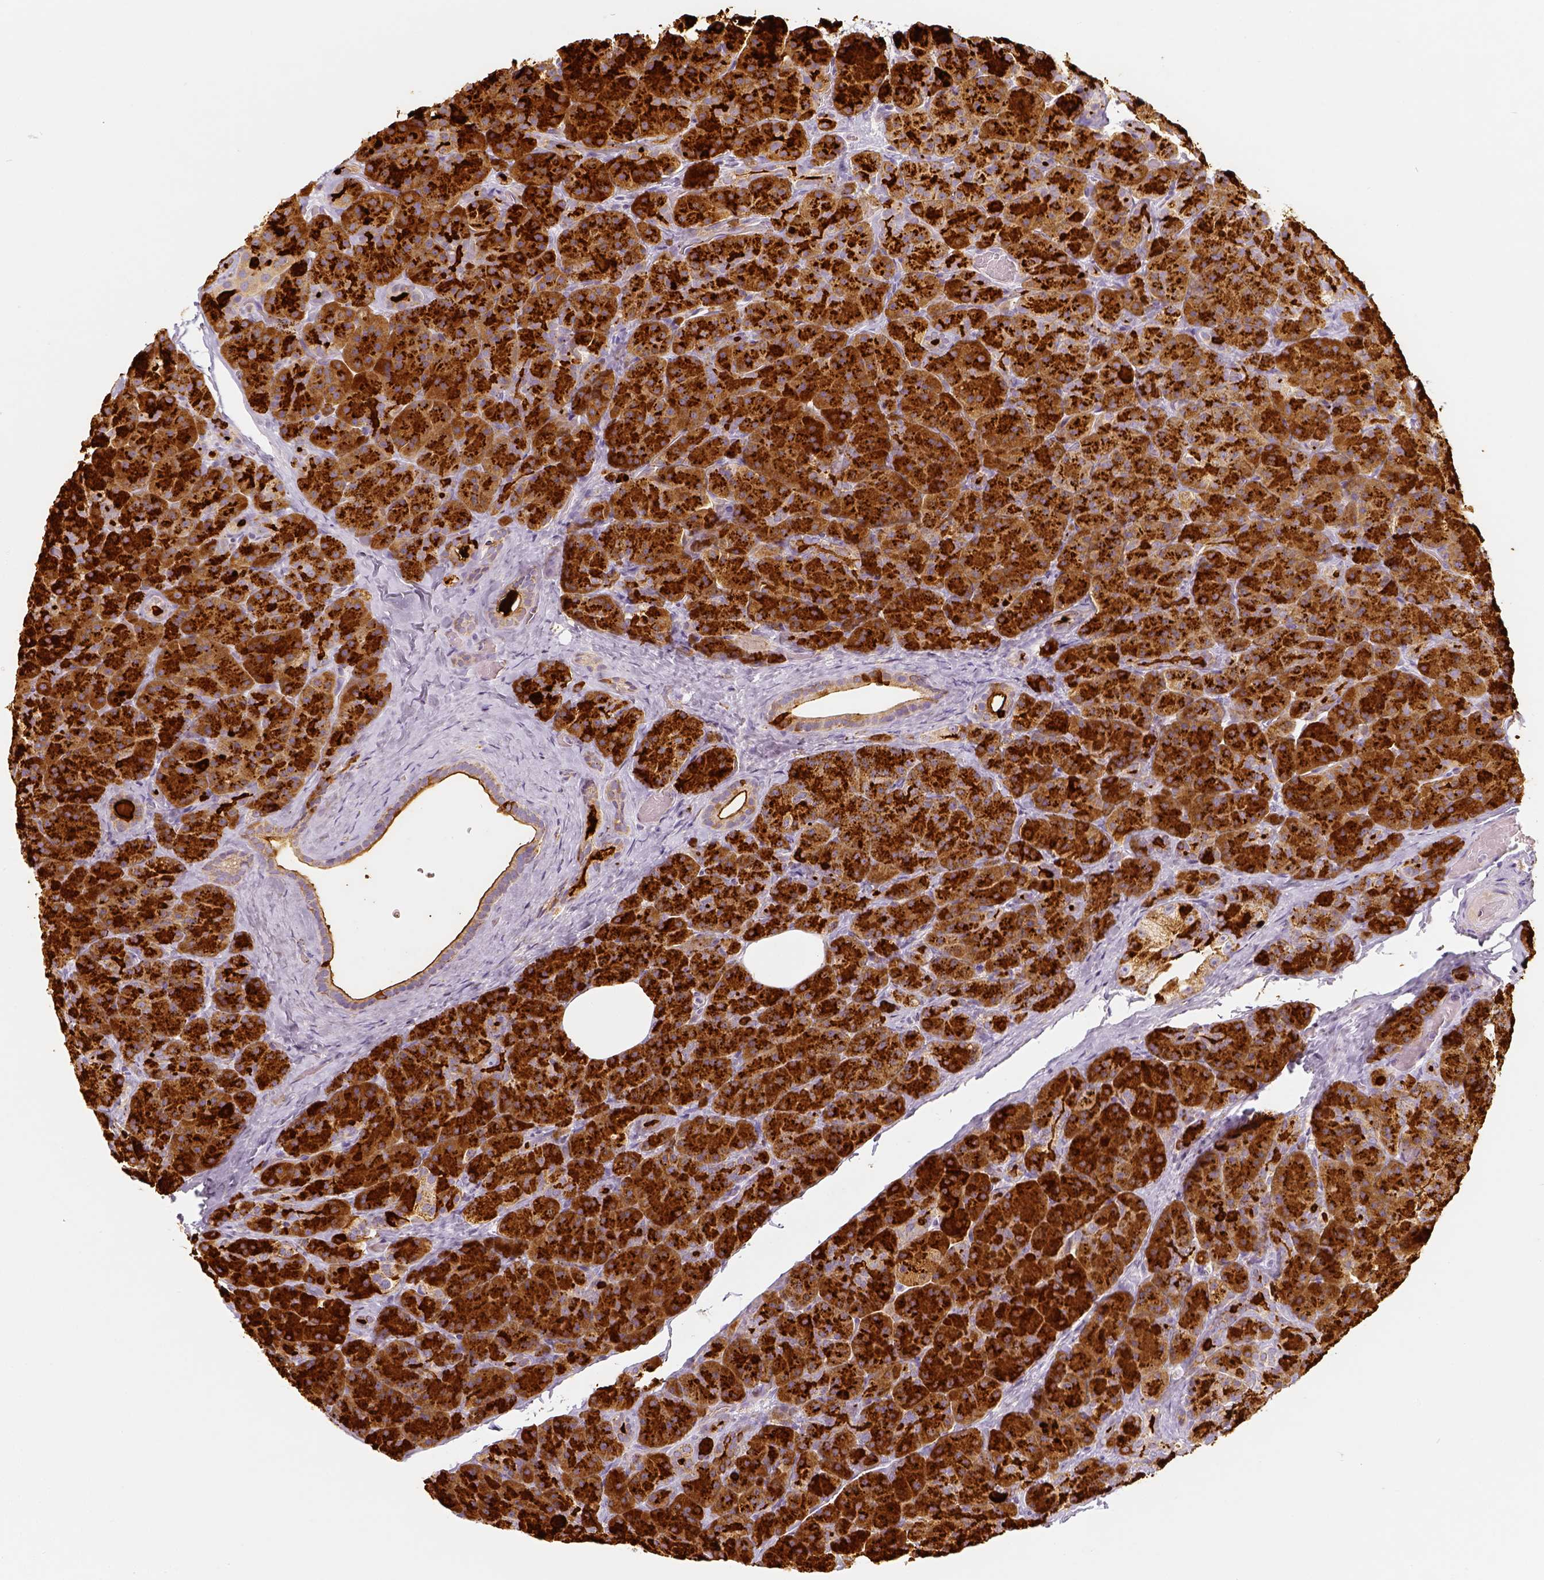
{"staining": {"intensity": "strong", "quantity": ">75%", "location": "cytoplasmic/membranous"}, "tissue": "pancreas", "cell_type": "Exocrine glandular cells", "image_type": "normal", "snomed": [{"axis": "morphology", "description": "Normal tissue, NOS"}, {"axis": "topography", "description": "Pancreas"}], "caption": "Immunohistochemistry (DAB) staining of normal human pancreas demonstrates strong cytoplasmic/membranous protein expression in approximately >75% of exocrine glandular cells. (DAB (3,3'-diaminobenzidine) = brown stain, brightfield microscopy at high magnification).", "gene": "PGAM5", "patient": {"sex": "male", "age": 57}}